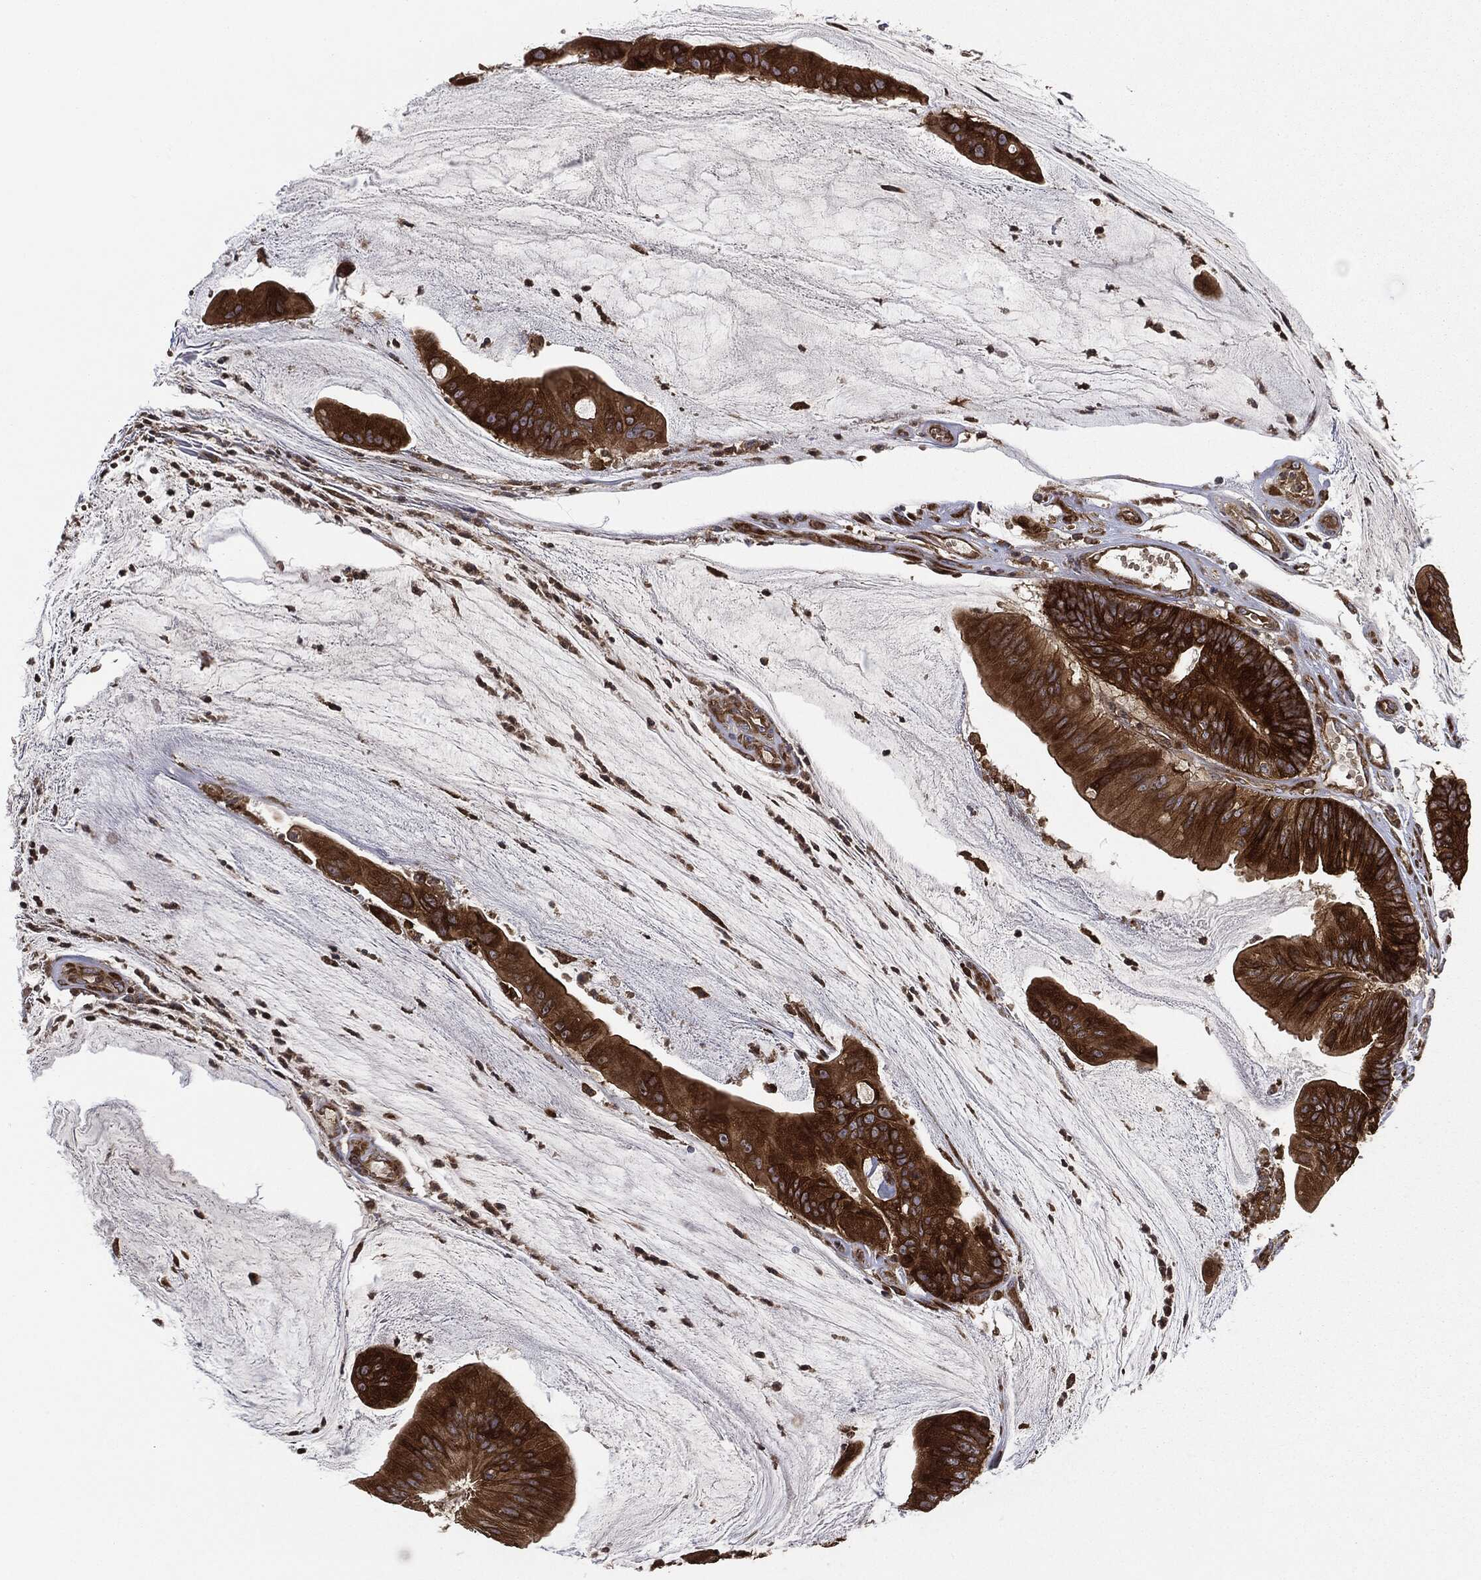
{"staining": {"intensity": "strong", "quantity": ">75%", "location": "cytoplasmic/membranous"}, "tissue": "colorectal cancer", "cell_type": "Tumor cells", "image_type": "cancer", "snomed": [{"axis": "morphology", "description": "Adenocarcinoma, NOS"}, {"axis": "topography", "description": "Colon"}], "caption": "A micrograph of colorectal cancer (adenocarcinoma) stained for a protein exhibits strong cytoplasmic/membranous brown staining in tumor cells.", "gene": "EIF2AK2", "patient": {"sex": "female", "age": 69}}